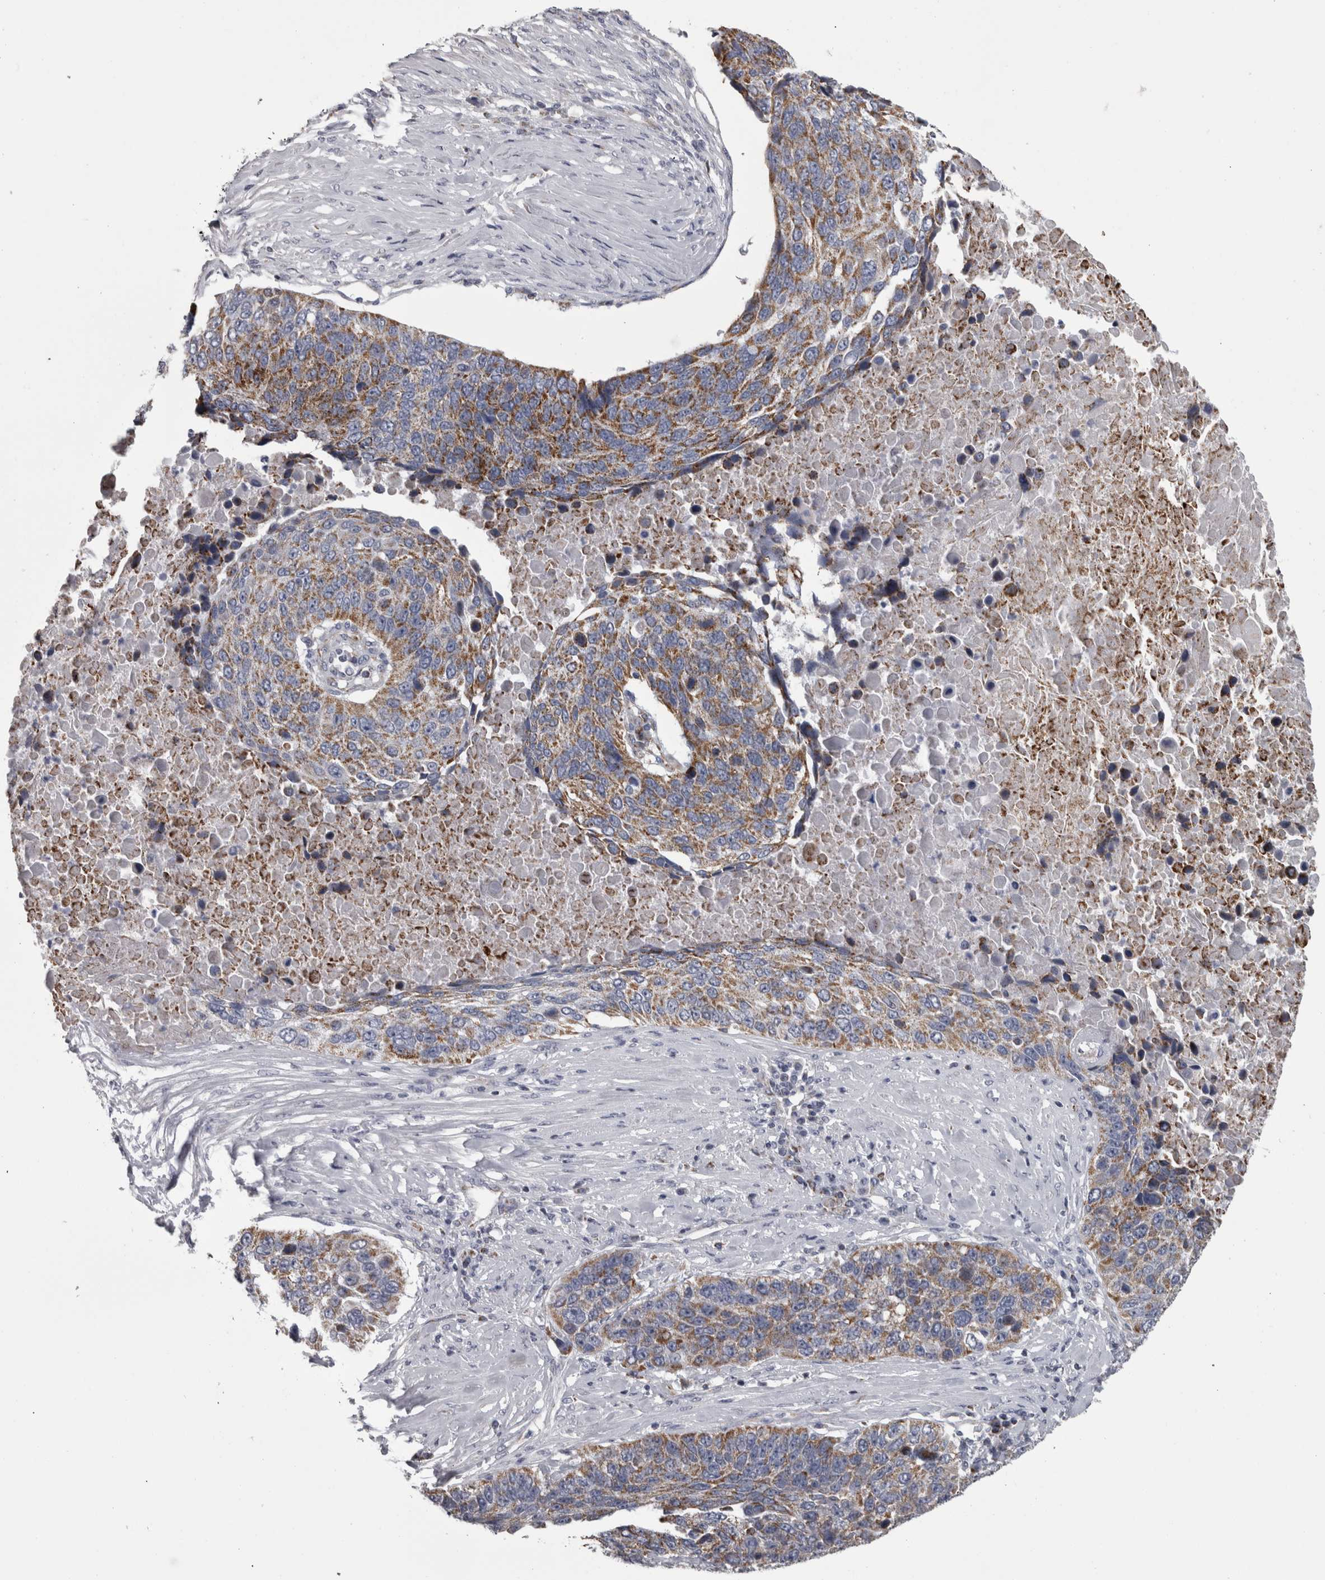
{"staining": {"intensity": "moderate", "quantity": ">75%", "location": "cytoplasmic/membranous"}, "tissue": "lung cancer", "cell_type": "Tumor cells", "image_type": "cancer", "snomed": [{"axis": "morphology", "description": "Squamous cell carcinoma, NOS"}, {"axis": "topography", "description": "Lung"}], "caption": "Lung squamous cell carcinoma stained with a brown dye demonstrates moderate cytoplasmic/membranous positive staining in about >75% of tumor cells.", "gene": "DBT", "patient": {"sex": "male", "age": 66}}